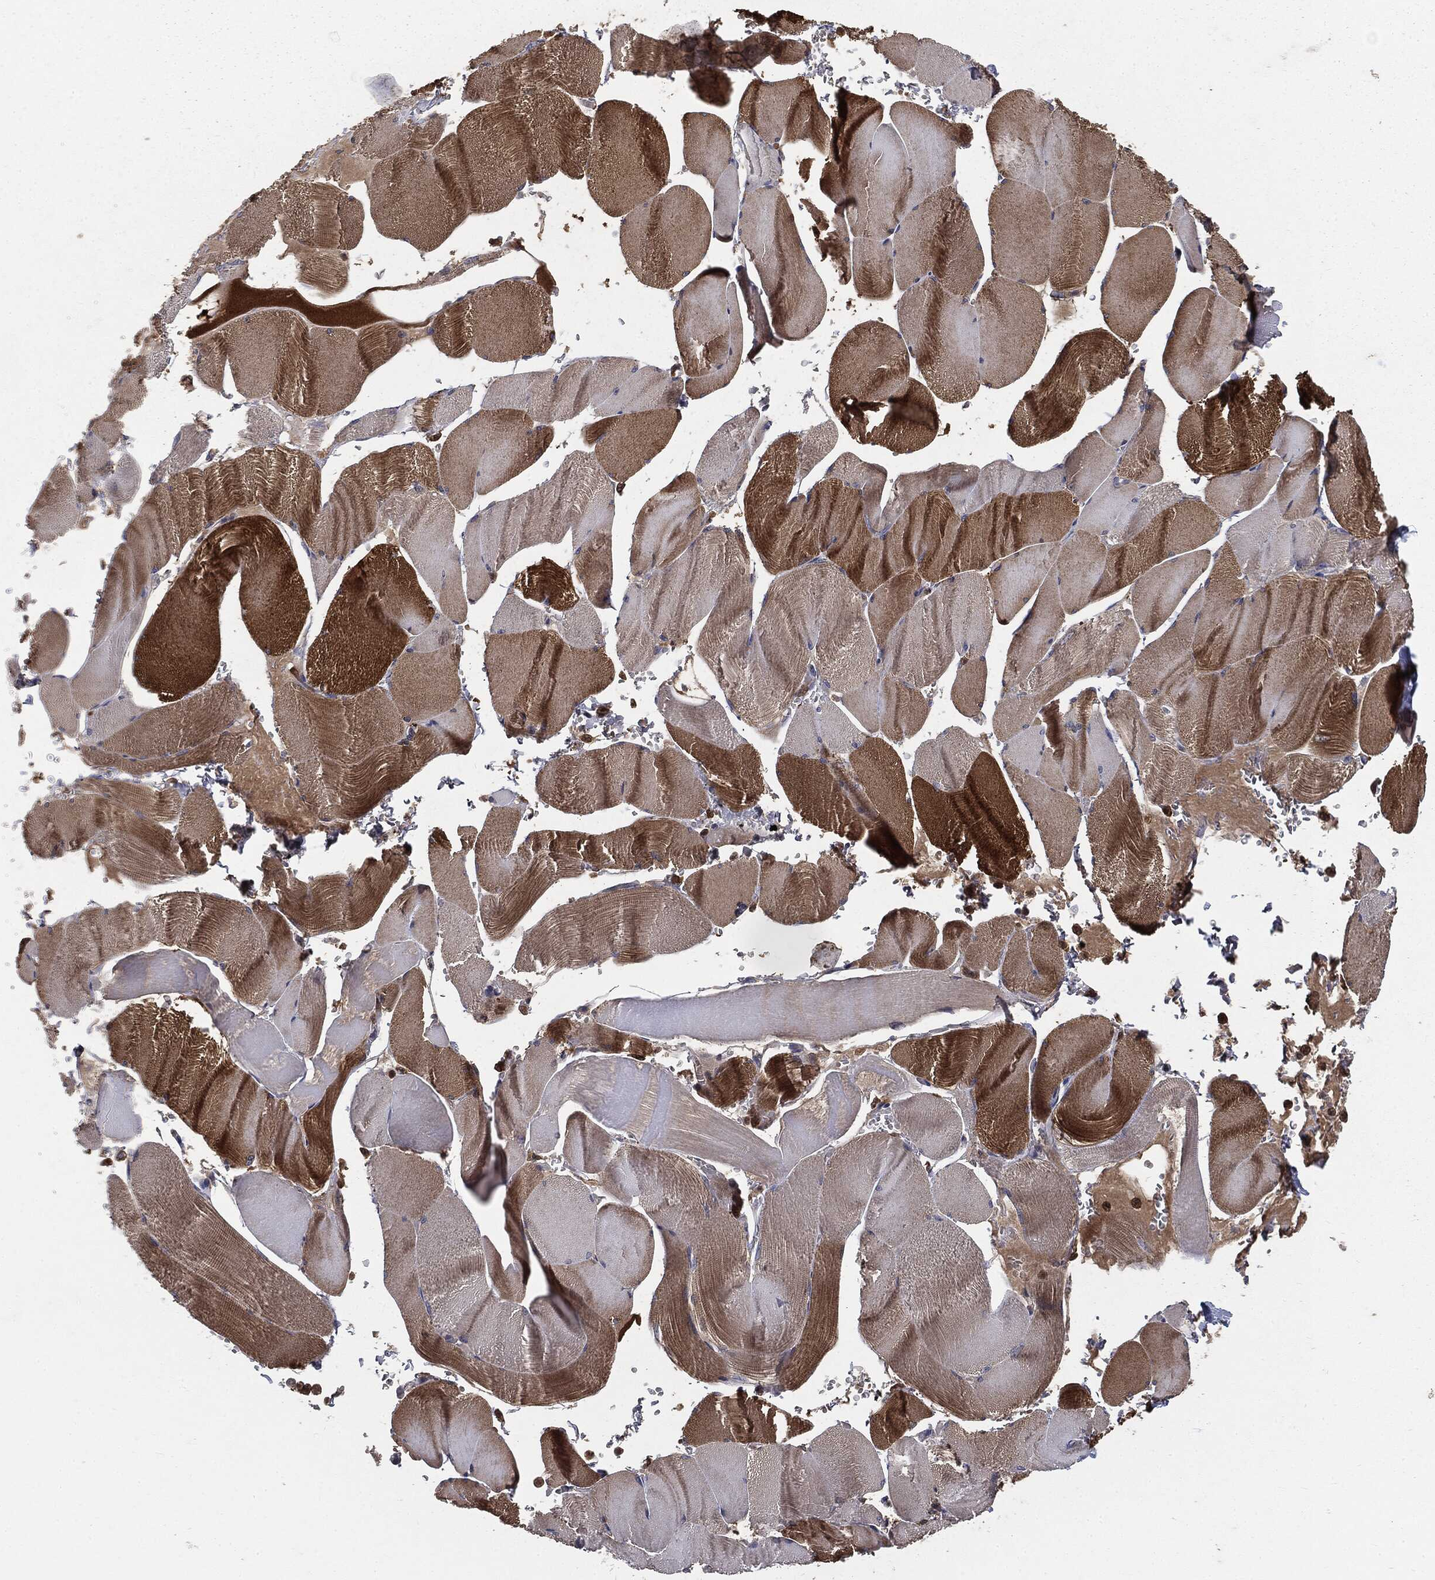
{"staining": {"intensity": "strong", "quantity": "25%-75%", "location": "cytoplasmic/membranous"}, "tissue": "skeletal muscle", "cell_type": "Myocytes", "image_type": "normal", "snomed": [{"axis": "morphology", "description": "Normal tissue, NOS"}, {"axis": "topography", "description": "Skeletal muscle"}], "caption": "High-power microscopy captured an IHC micrograph of unremarkable skeletal muscle, revealing strong cytoplasmic/membranous staining in about 25%-75% of myocytes.", "gene": "GNB5", "patient": {"sex": "male", "age": 56}}